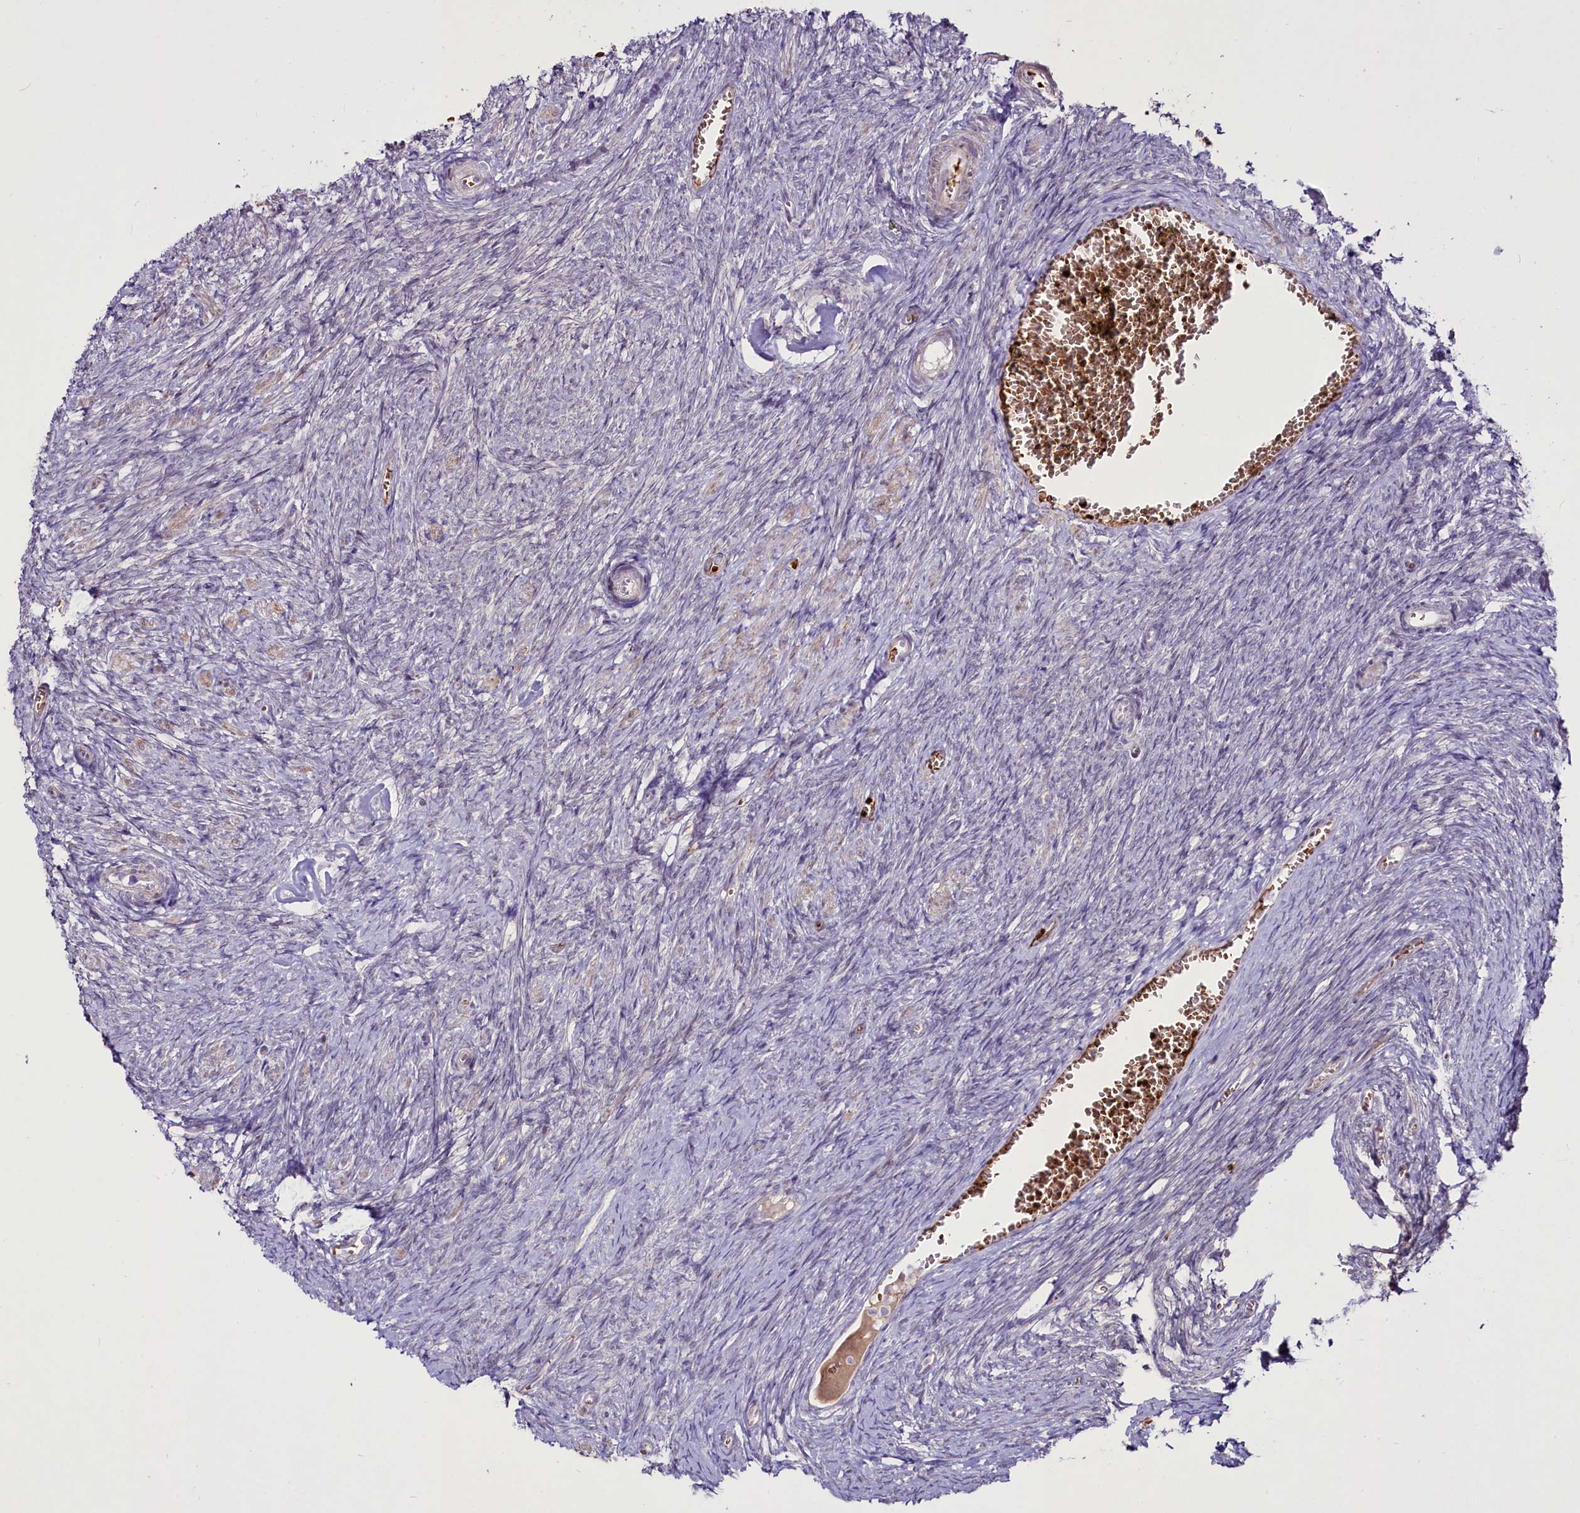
{"staining": {"intensity": "negative", "quantity": "none", "location": "none"}, "tissue": "ovary", "cell_type": "Ovarian stroma cells", "image_type": "normal", "snomed": [{"axis": "morphology", "description": "Normal tissue, NOS"}, {"axis": "topography", "description": "Ovary"}], "caption": "DAB (3,3'-diaminobenzidine) immunohistochemical staining of benign human ovary reveals no significant staining in ovarian stroma cells. (Brightfield microscopy of DAB immunohistochemistry at high magnification).", "gene": "SUSD3", "patient": {"sex": "female", "age": 44}}